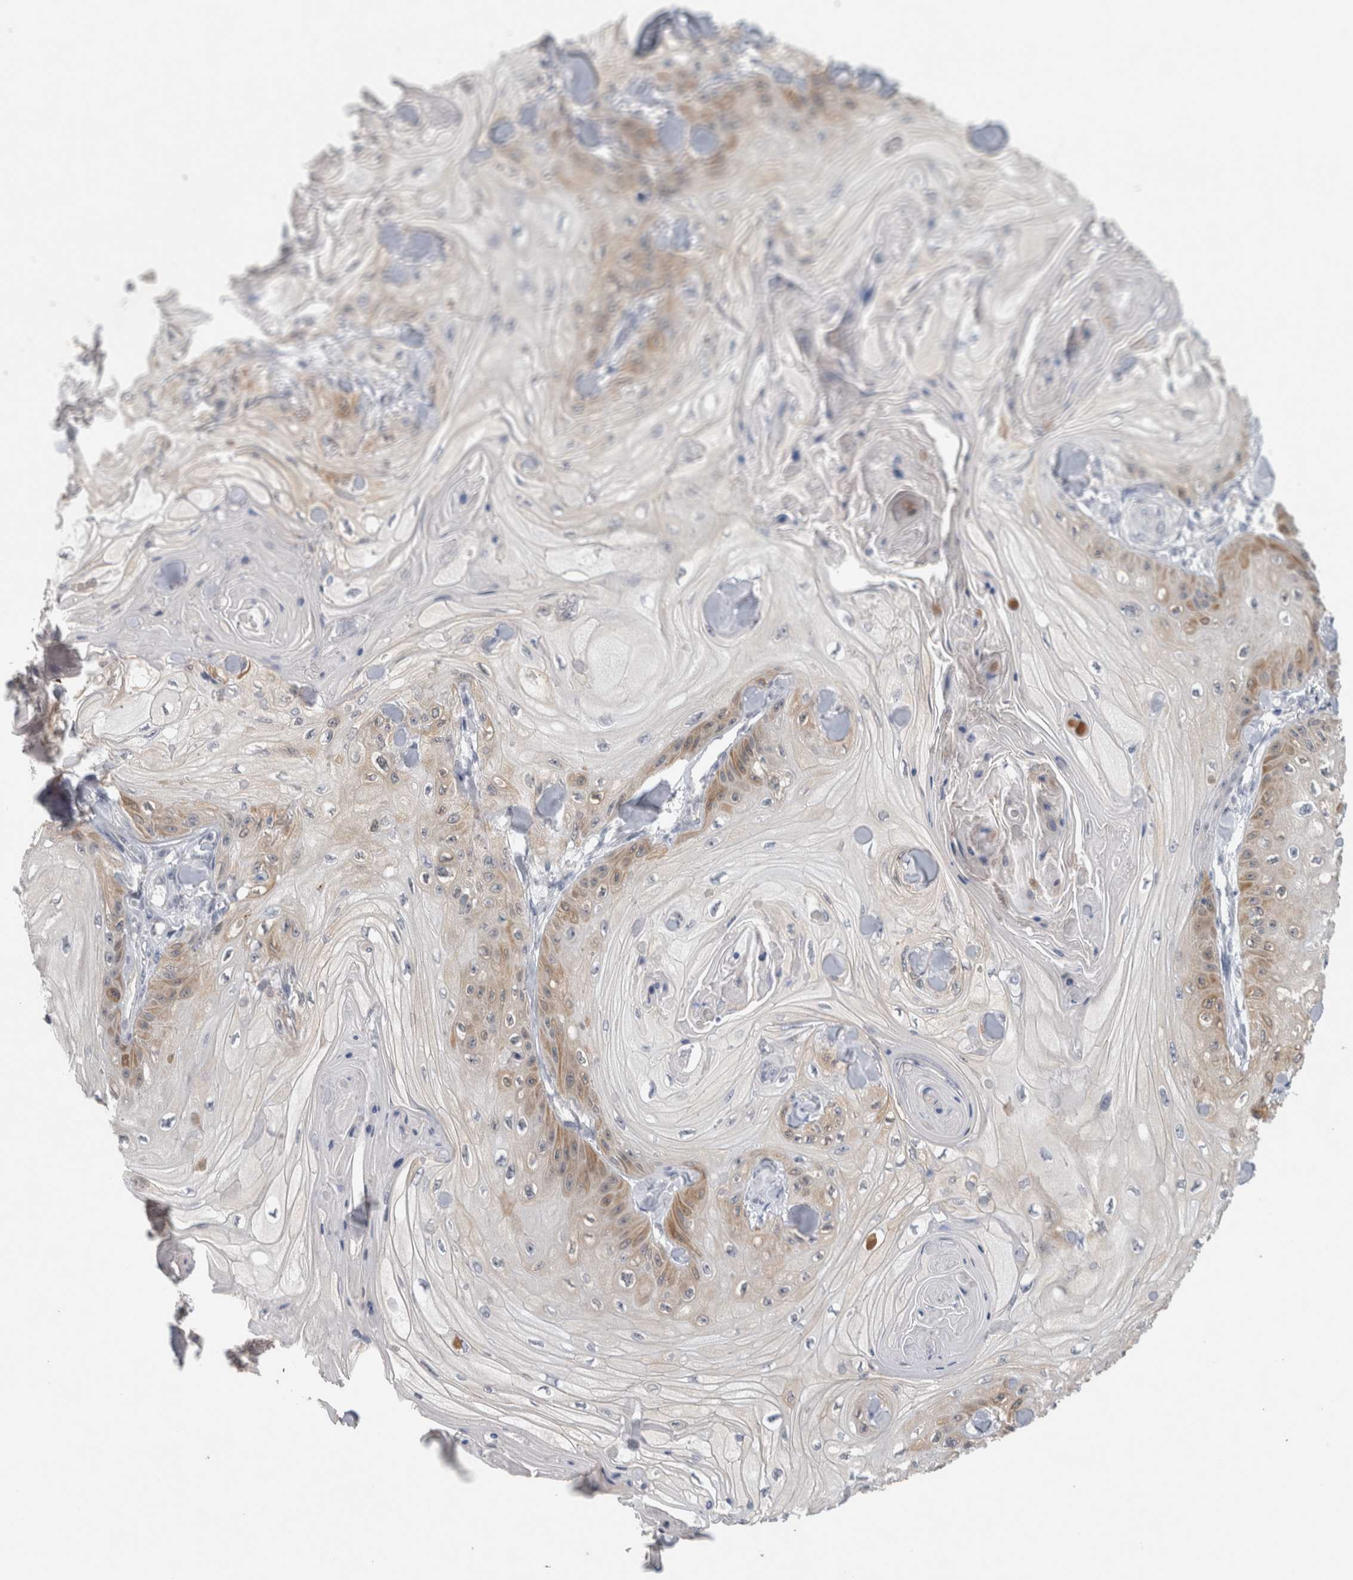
{"staining": {"intensity": "moderate", "quantity": "<25%", "location": "cytoplasmic/membranous"}, "tissue": "skin cancer", "cell_type": "Tumor cells", "image_type": "cancer", "snomed": [{"axis": "morphology", "description": "Squamous cell carcinoma, NOS"}, {"axis": "topography", "description": "Skin"}], "caption": "Moderate cytoplasmic/membranous positivity is appreciated in about <25% of tumor cells in skin cancer (squamous cell carcinoma).", "gene": "PRXL2A", "patient": {"sex": "male", "age": 74}}